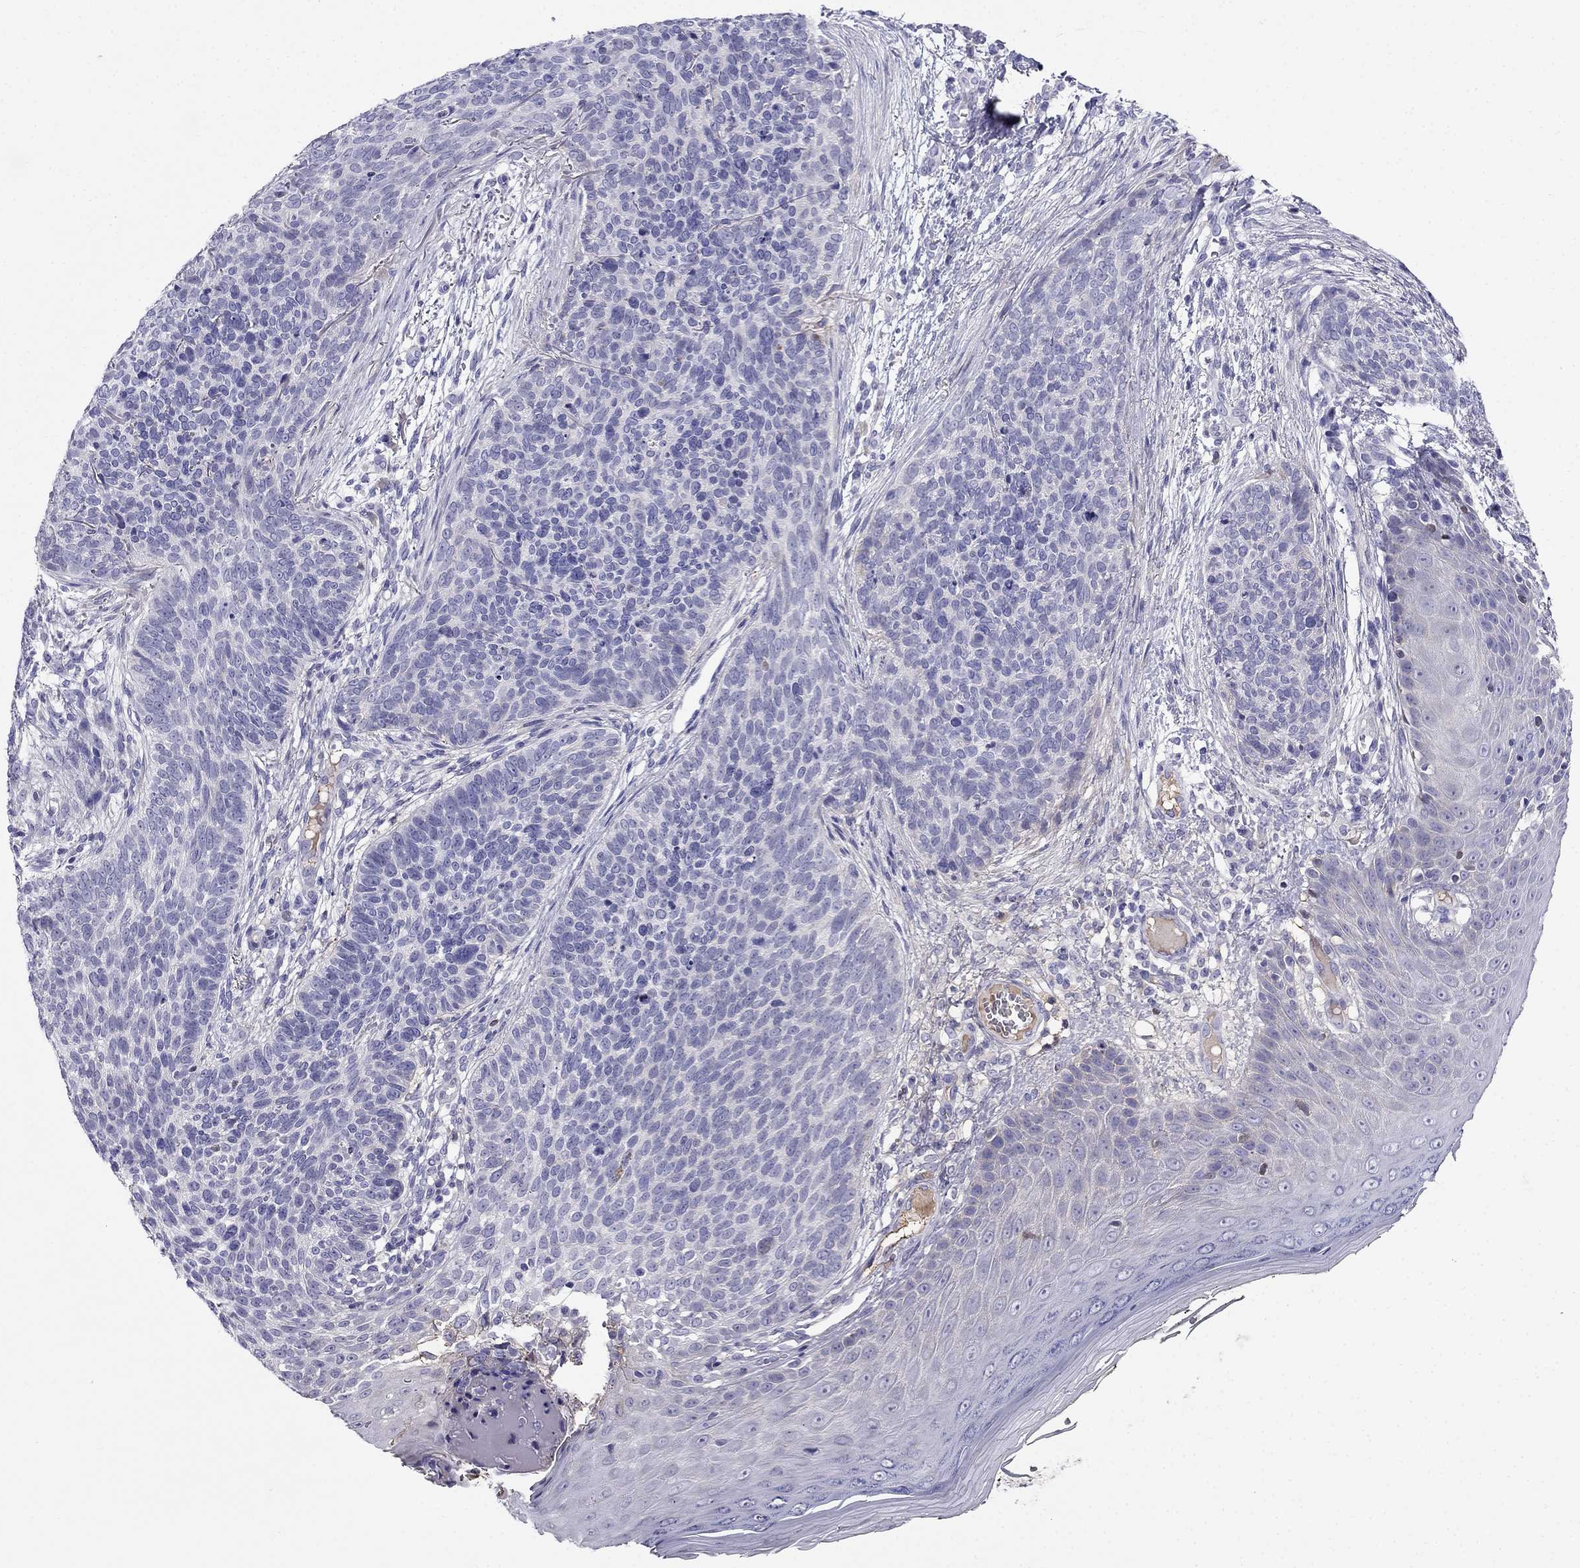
{"staining": {"intensity": "negative", "quantity": "none", "location": "none"}, "tissue": "skin cancer", "cell_type": "Tumor cells", "image_type": "cancer", "snomed": [{"axis": "morphology", "description": "Basal cell carcinoma"}, {"axis": "topography", "description": "Skin"}], "caption": "DAB immunohistochemical staining of human basal cell carcinoma (skin) demonstrates no significant staining in tumor cells.", "gene": "TBC1D21", "patient": {"sex": "male", "age": 64}}